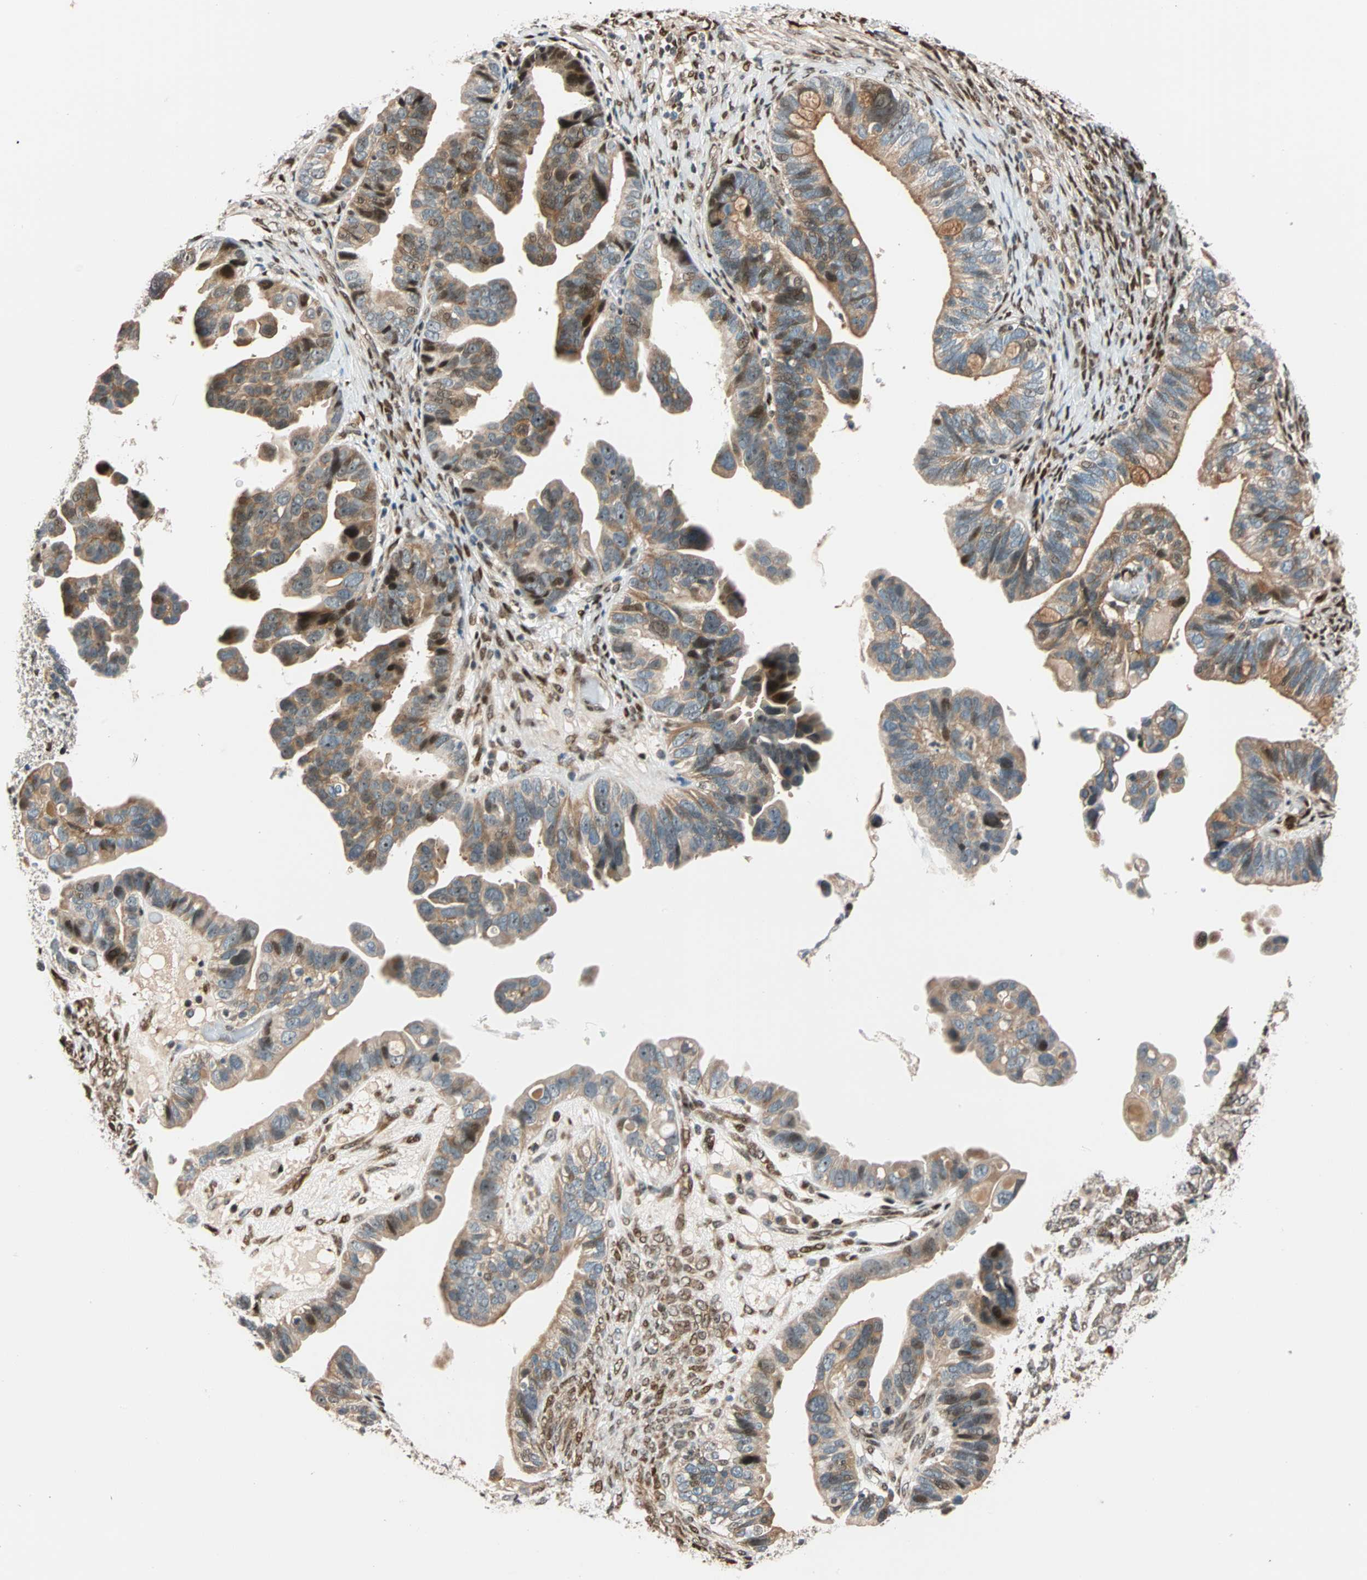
{"staining": {"intensity": "moderate", "quantity": ">75%", "location": "cytoplasmic/membranous,nuclear"}, "tissue": "ovarian cancer", "cell_type": "Tumor cells", "image_type": "cancer", "snomed": [{"axis": "morphology", "description": "Cystadenocarcinoma, serous, NOS"}, {"axis": "topography", "description": "Ovary"}], "caption": "Ovarian serous cystadenocarcinoma tissue reveals moderate cytoplasmic/membranous and nuclear expression in about >75% of tumor cells The staining was performed using DAB to visualize the protein expression in brown, while the nuclei were stained in blue with hematoxylin (Magnification: 20x).", "gene": "HECW1", "patient": {"sex": "female", "age": 56}}